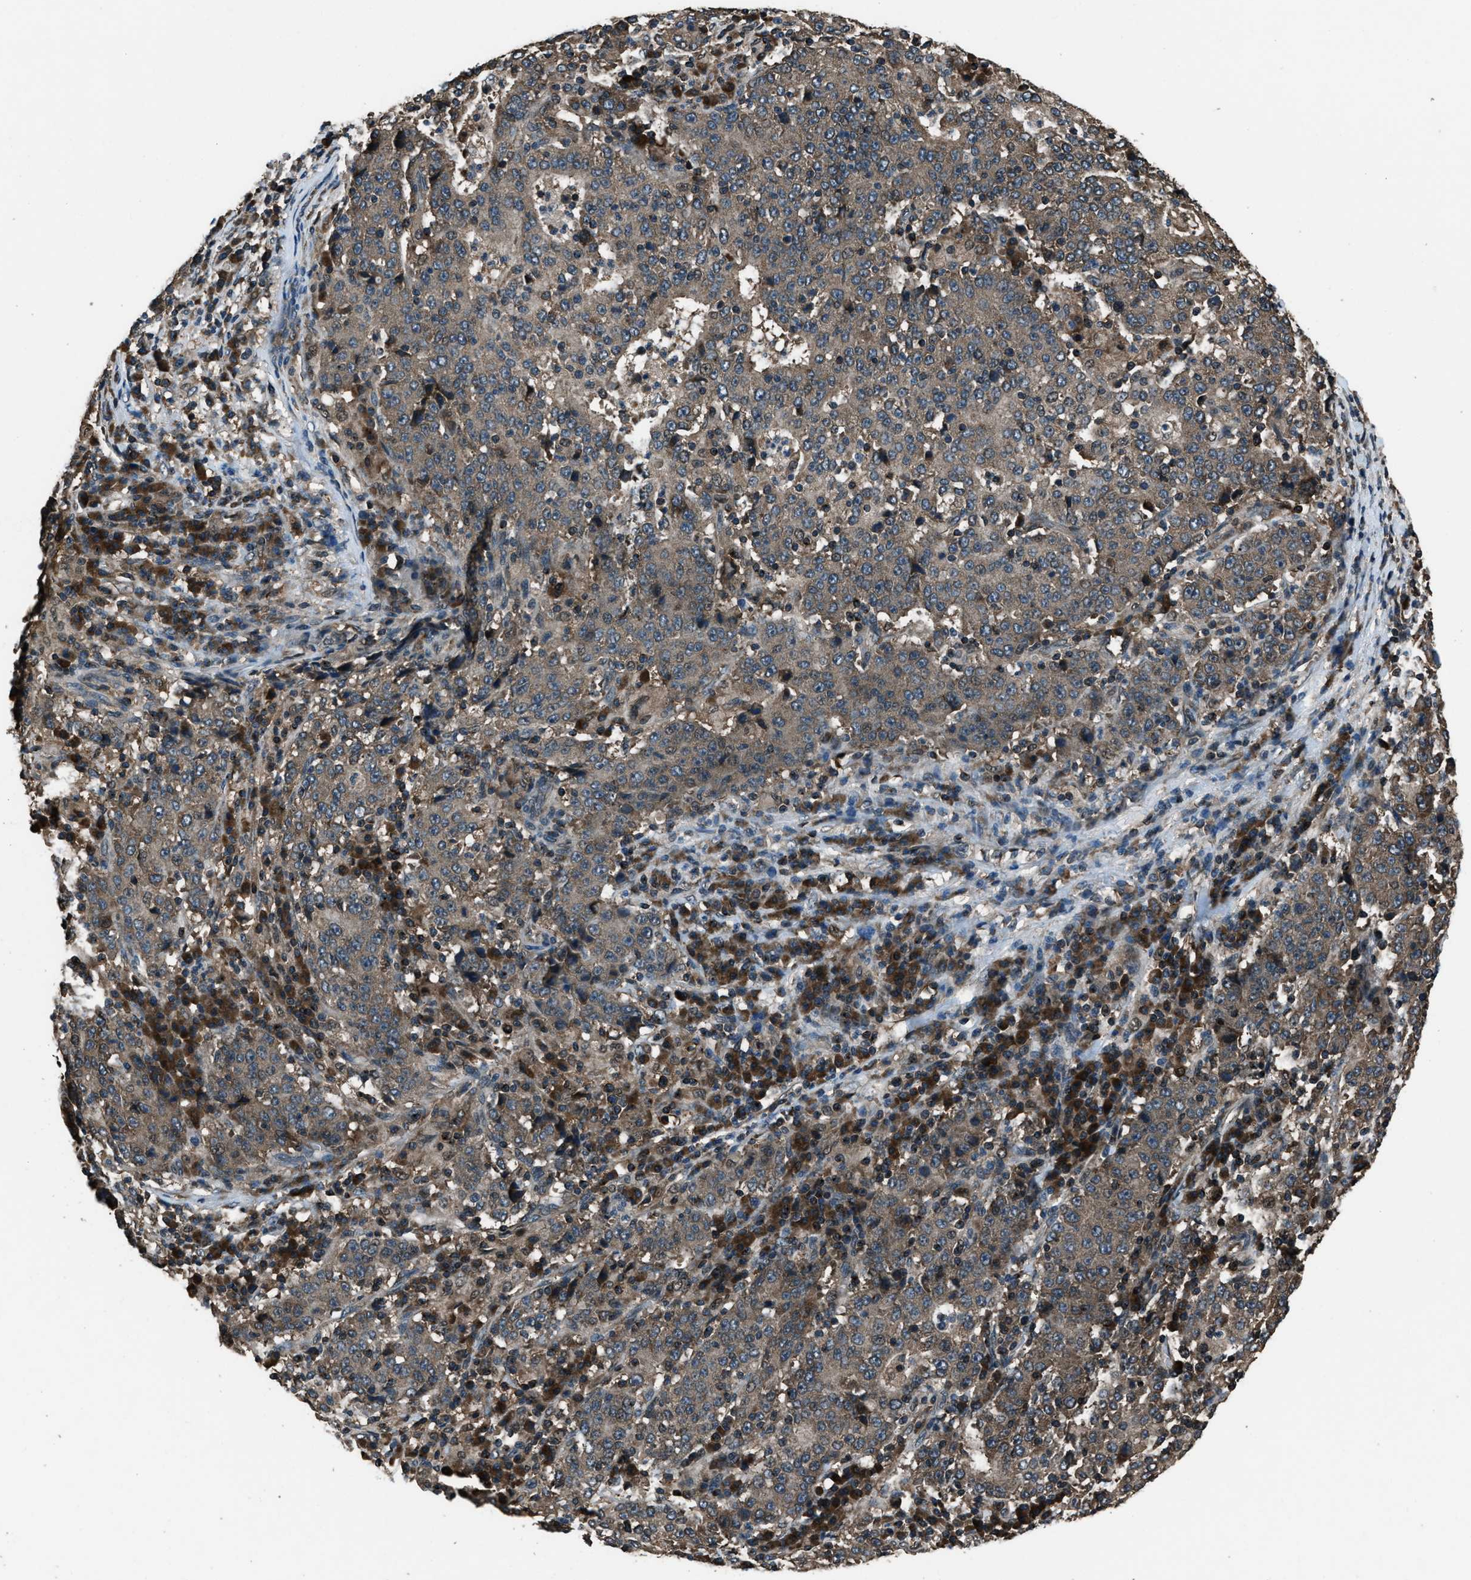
{"staining": {"intensity": "weak", "quantity": ">75%", "location": "cytoplasmic/membranous"}, "tissue": "stomach cancer", "cell_type": "Tumor cells", "image_type": "cancer", "snomed": [{"axis": "morphology", "description": "Adenocarcinoma, NOS"}, {"axis": "topography", "description": "Stomach"}], "caption": "Brown immunohistochemical staining in adenocarcinoma (stomach) demonstrates weak cytoplasmic/membranous expression in about >75% of tumor cells.", "gene": "TRIM4", "patient": {"sex": "male", "age": 59}}